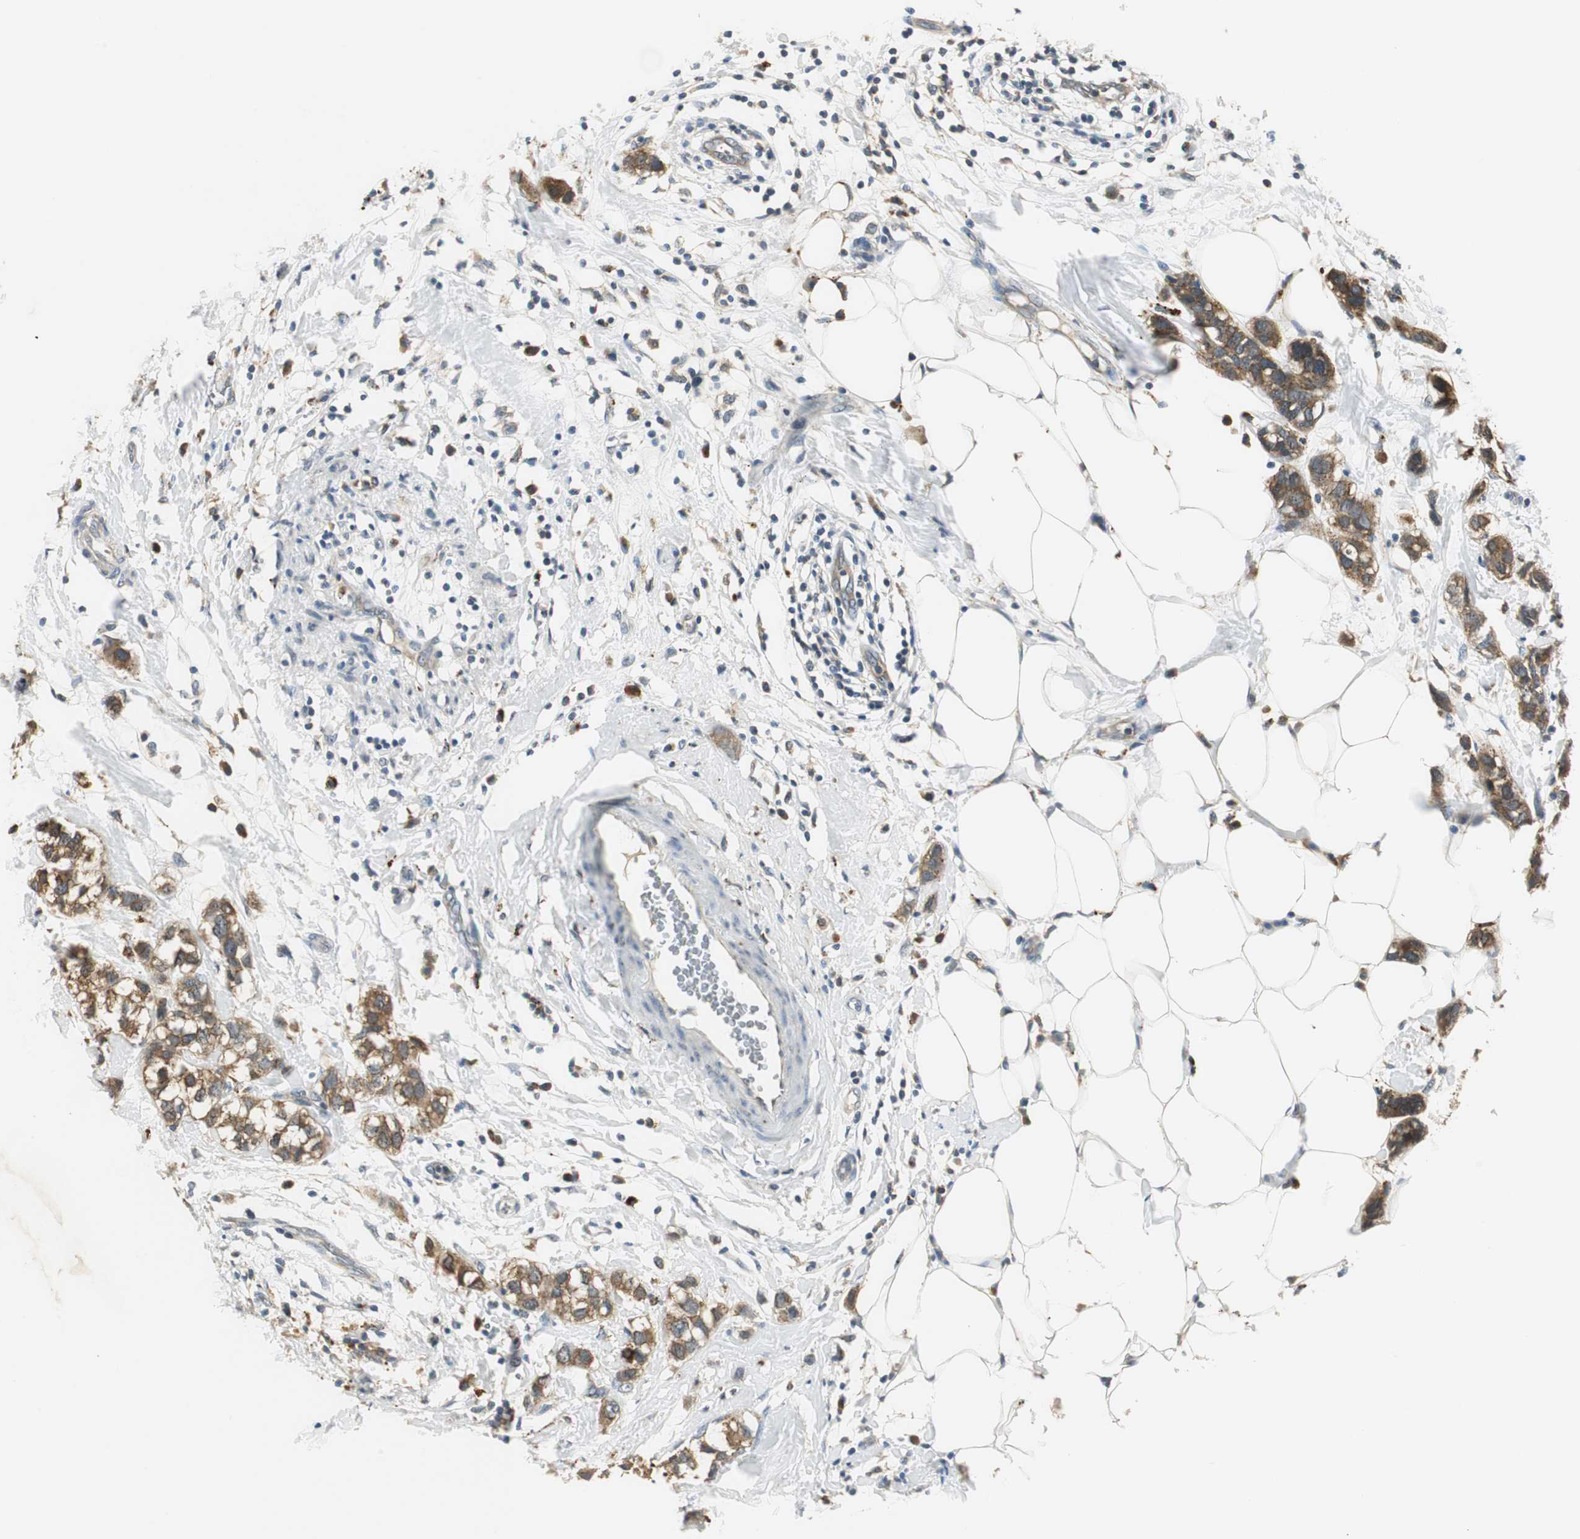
{"staining": {"intensity": "moderate", "quantity": ">75%", "location": "cytoplasmic/membranous"}, "tissue": "breast cancer", "cell_type": "Tumor cells", "image_type": "cancer", "snomed": [{"axis": "morphology", "description": "Normal tissue, NOS"}, {"axis": "morphology", "description": "Duct carcinoma"}, {"axis": "topography", "description": "Breast"}], "caption": "There is medium levels of moderate cytoplasmic/membranous expression in tumor cells of breast infiltrating ductal carcinoma, as demonstrated by immunohistochemical staining (brown color).", "gene": "NIT1", "patient": {"sex": "female", "age": 50}}